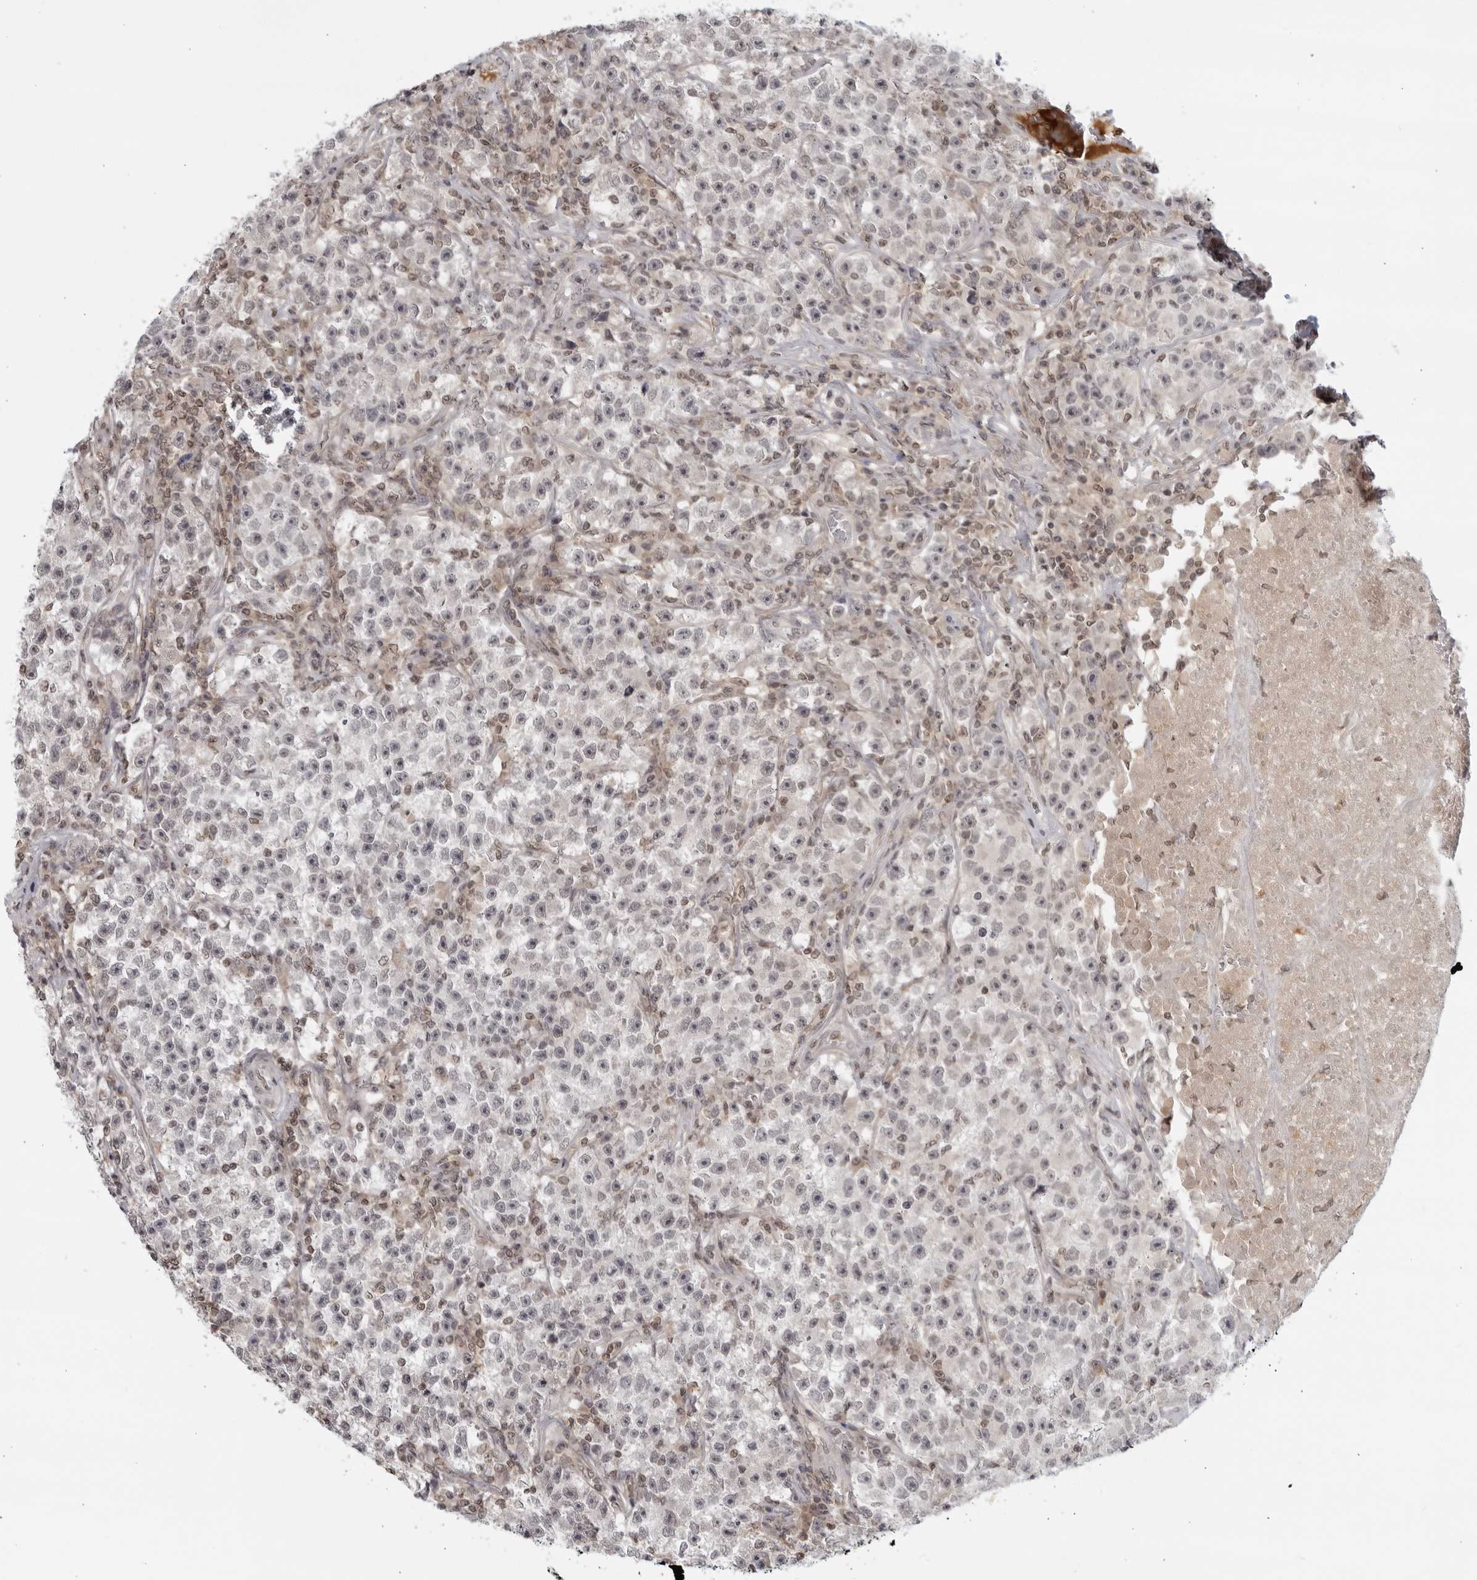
{"staining": {"intensity": "negative", "quantity": "none", "location": "none"}, "tissue": "testis cancer", "cell_type": "Tumor cells", "image_type": "cancer", "snomed": [{"axis": "morphology", "description": "Seminoma, NOS"}, {"axis": "topography", "description": "Testis"}], "caption": "The histopathology image reveals no staining of tumor cells in seminoma (testis). (DAB immunohistochemistry, high magnification).", "gene": "CC2D1B", "patient": {"sex": "male", "age": 22}}